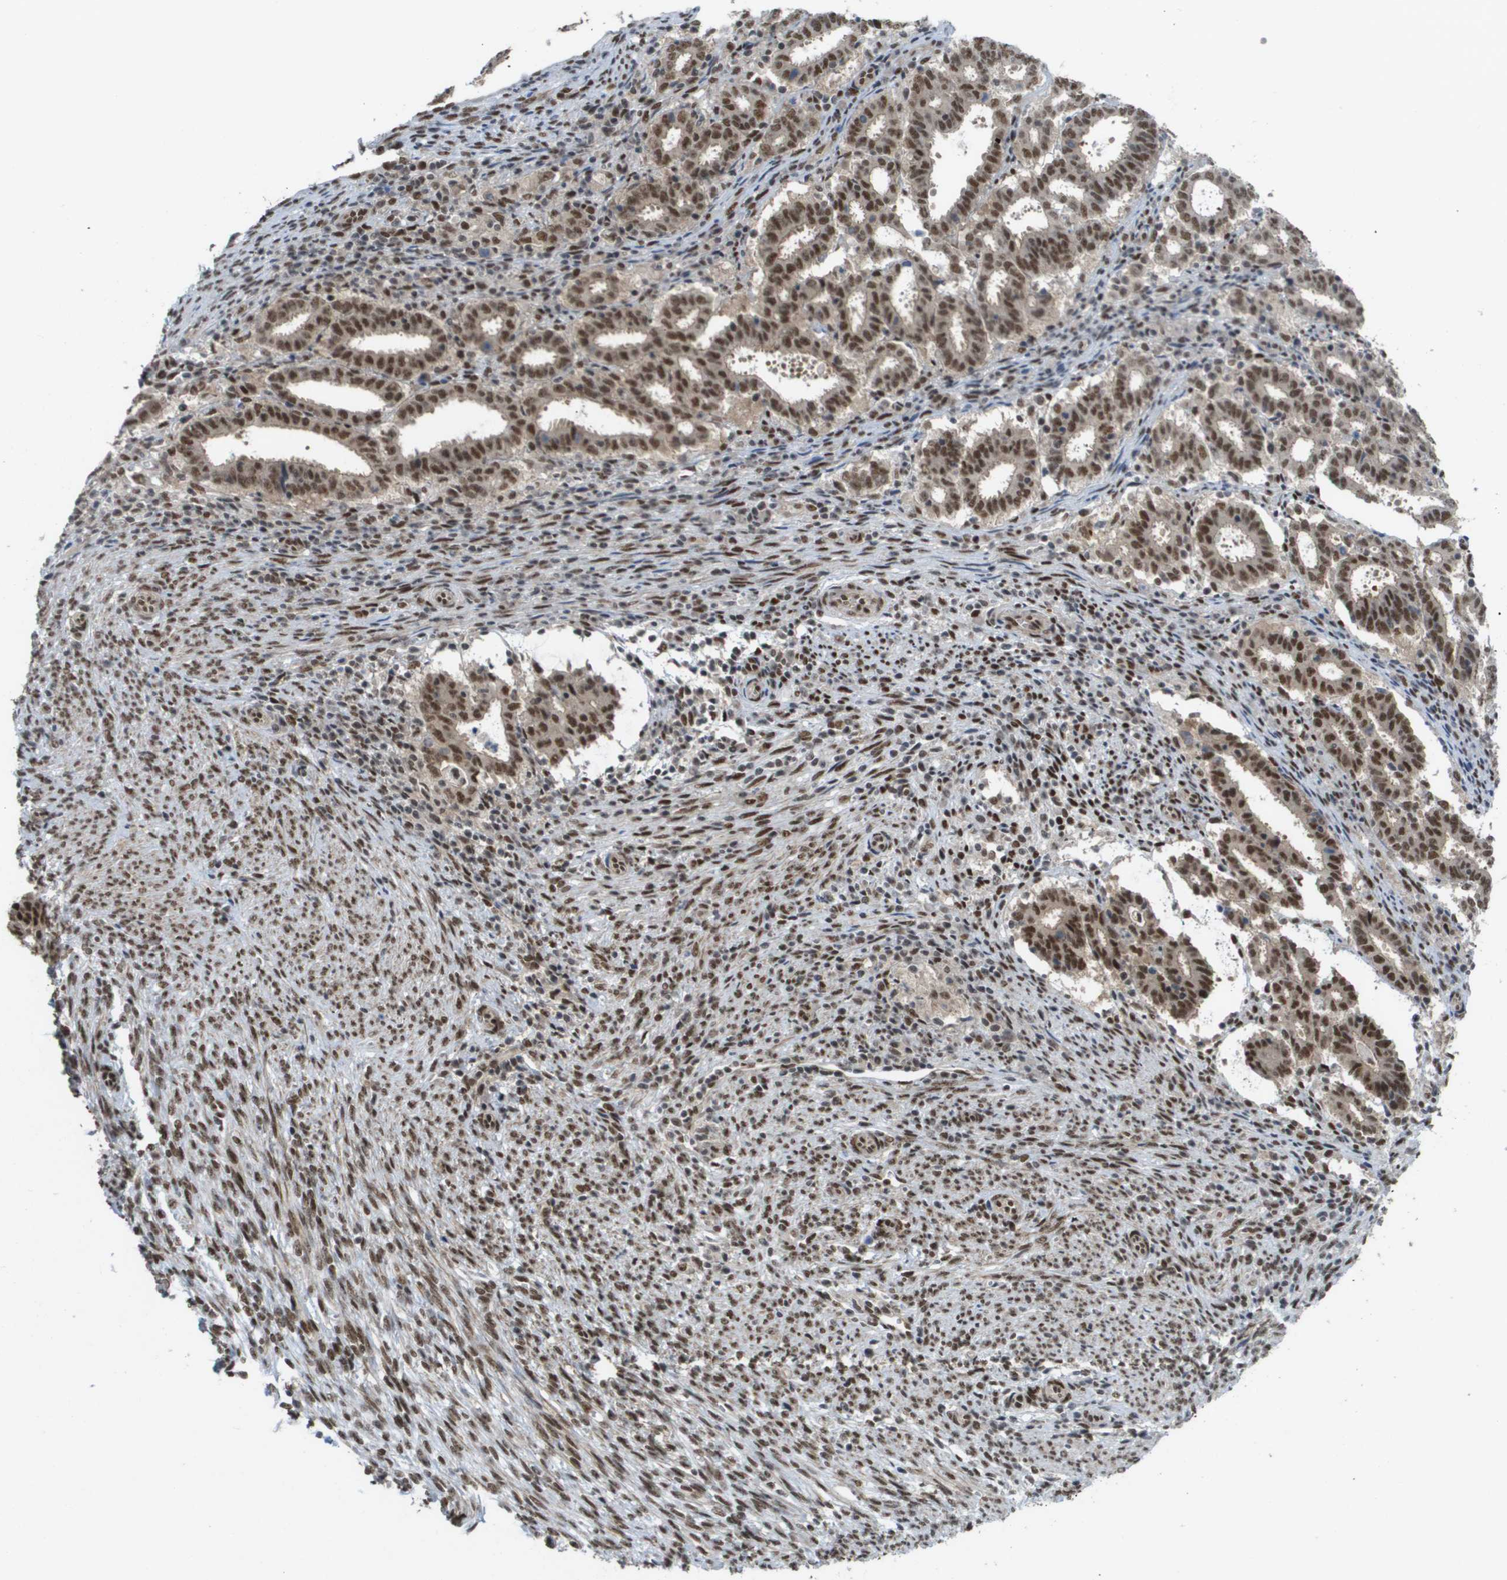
{"staining": {"intensity": "strong", "quantity": ">75%", "location": "nuclear"}, "tissue": "endometrial cancer", "cell_type": "Tumor cells", "image_type": "cancer", "snomed": [{"axis": "morphology", "description": "Adenocarcinoma, NOS"}, {"axis": "topography", "description": "Uterus"}], "caption": "Immunohistochemical staining of endometrial cancer (adenocarcinoma) exhibits high levels of strong nuclear protein staining in approximately >75% of tumor cells. (IHC, brightfield microscopy, high magnification).", "gene": "CDT1", "patient": {"sex": "female", "age": 83}}